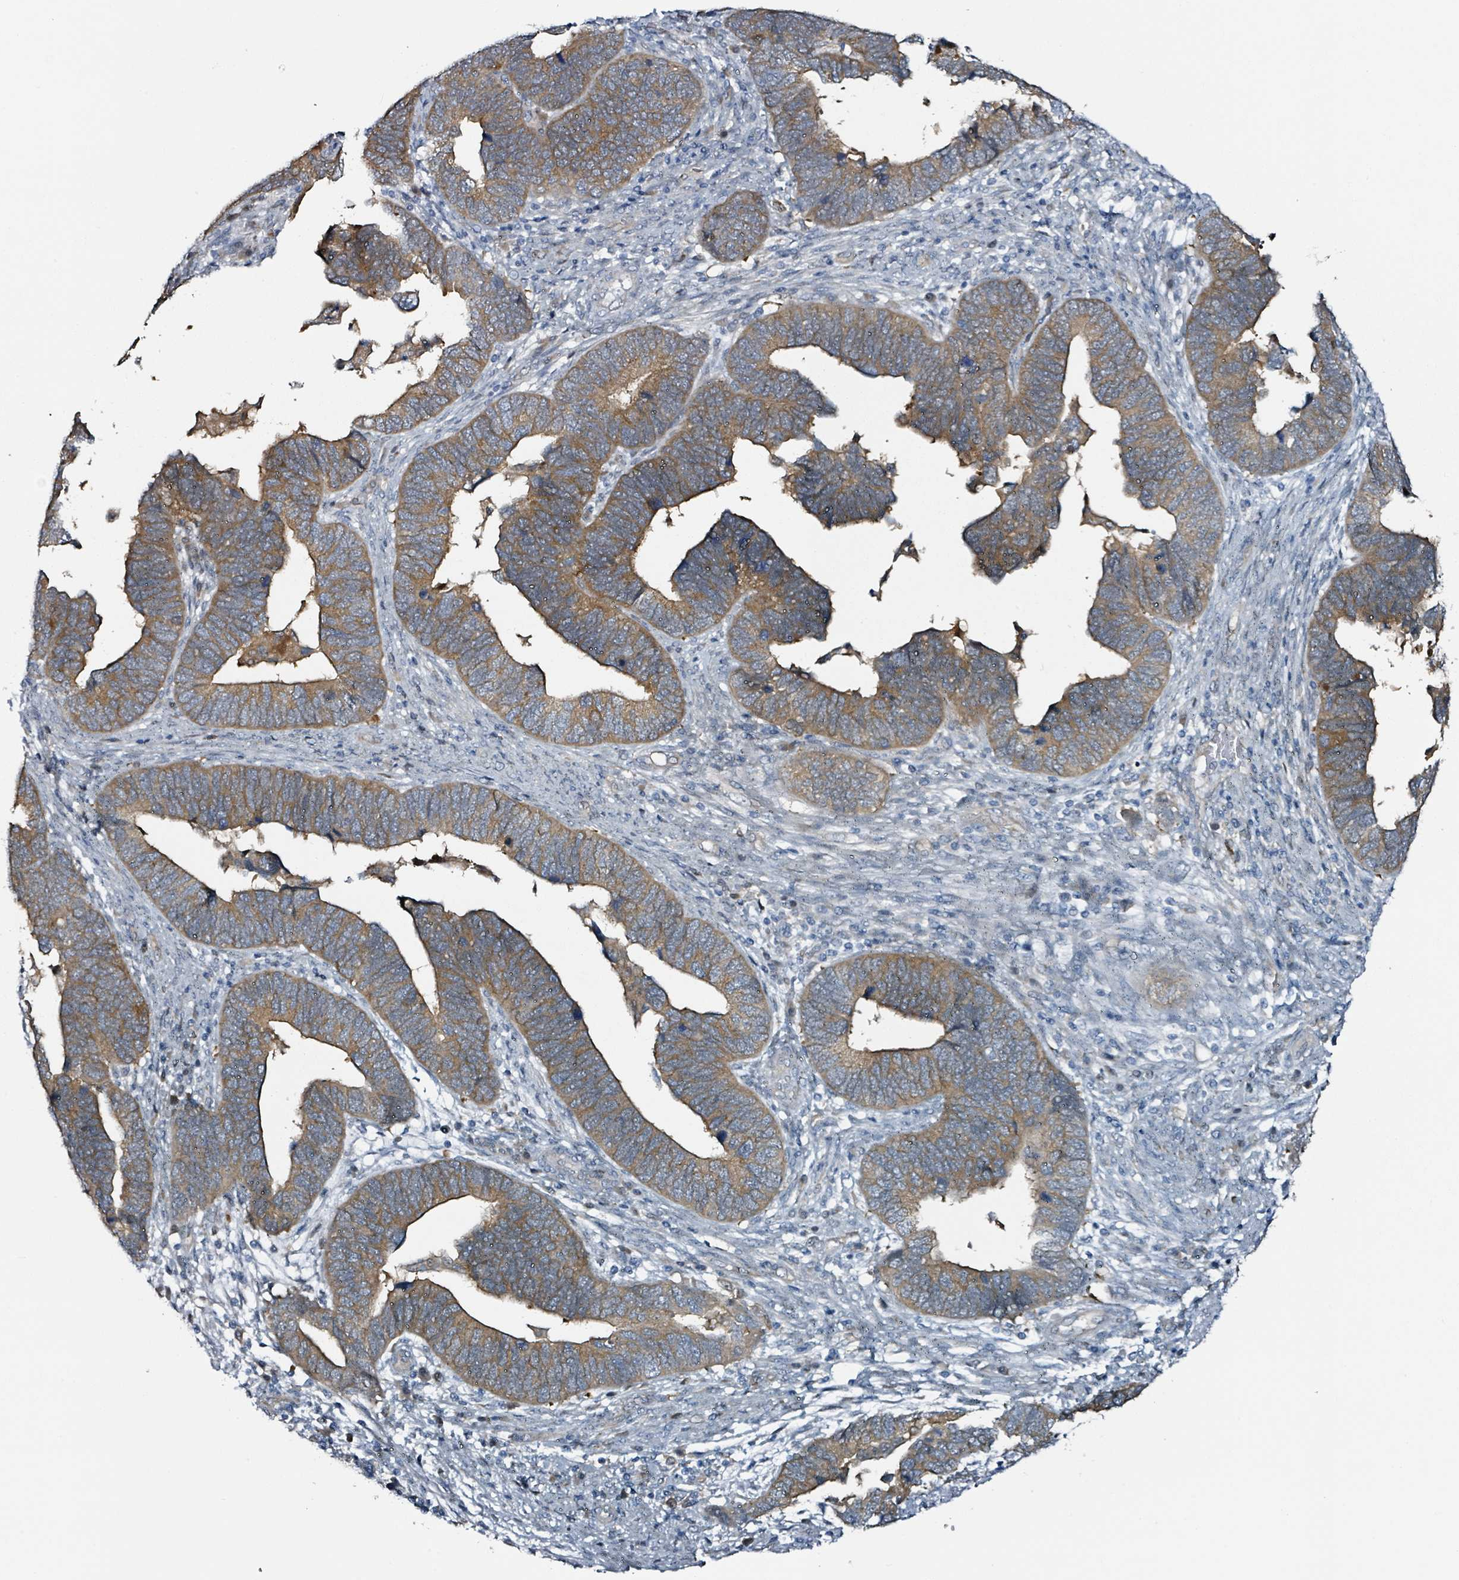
{"staining": {"intensity": "strong", "quantity": "25%-75%", "location": "cytoplasmic/membranous"}, "tissue": "endometrial cancer", "cell_type": "Tumor cells", "image_type": "cancer", "snomed": [{"axis": "morphology", "description": "Adenocarcinoma, NOS"}, {"axis": "topography", "description": "Endometrium"}], "caption": "Immunohistochemistry of human endometrial cancer displays high levels of strong cytoplasmic/membranous positivity in about 25%-75% of tumor cells. (Stains: DAB in brown, nuclei in blue, Microscopy: brightfield microscopy at high magnification).", "gene": "B3GAT3", "patient": {"sex": "female", "age": 79}}